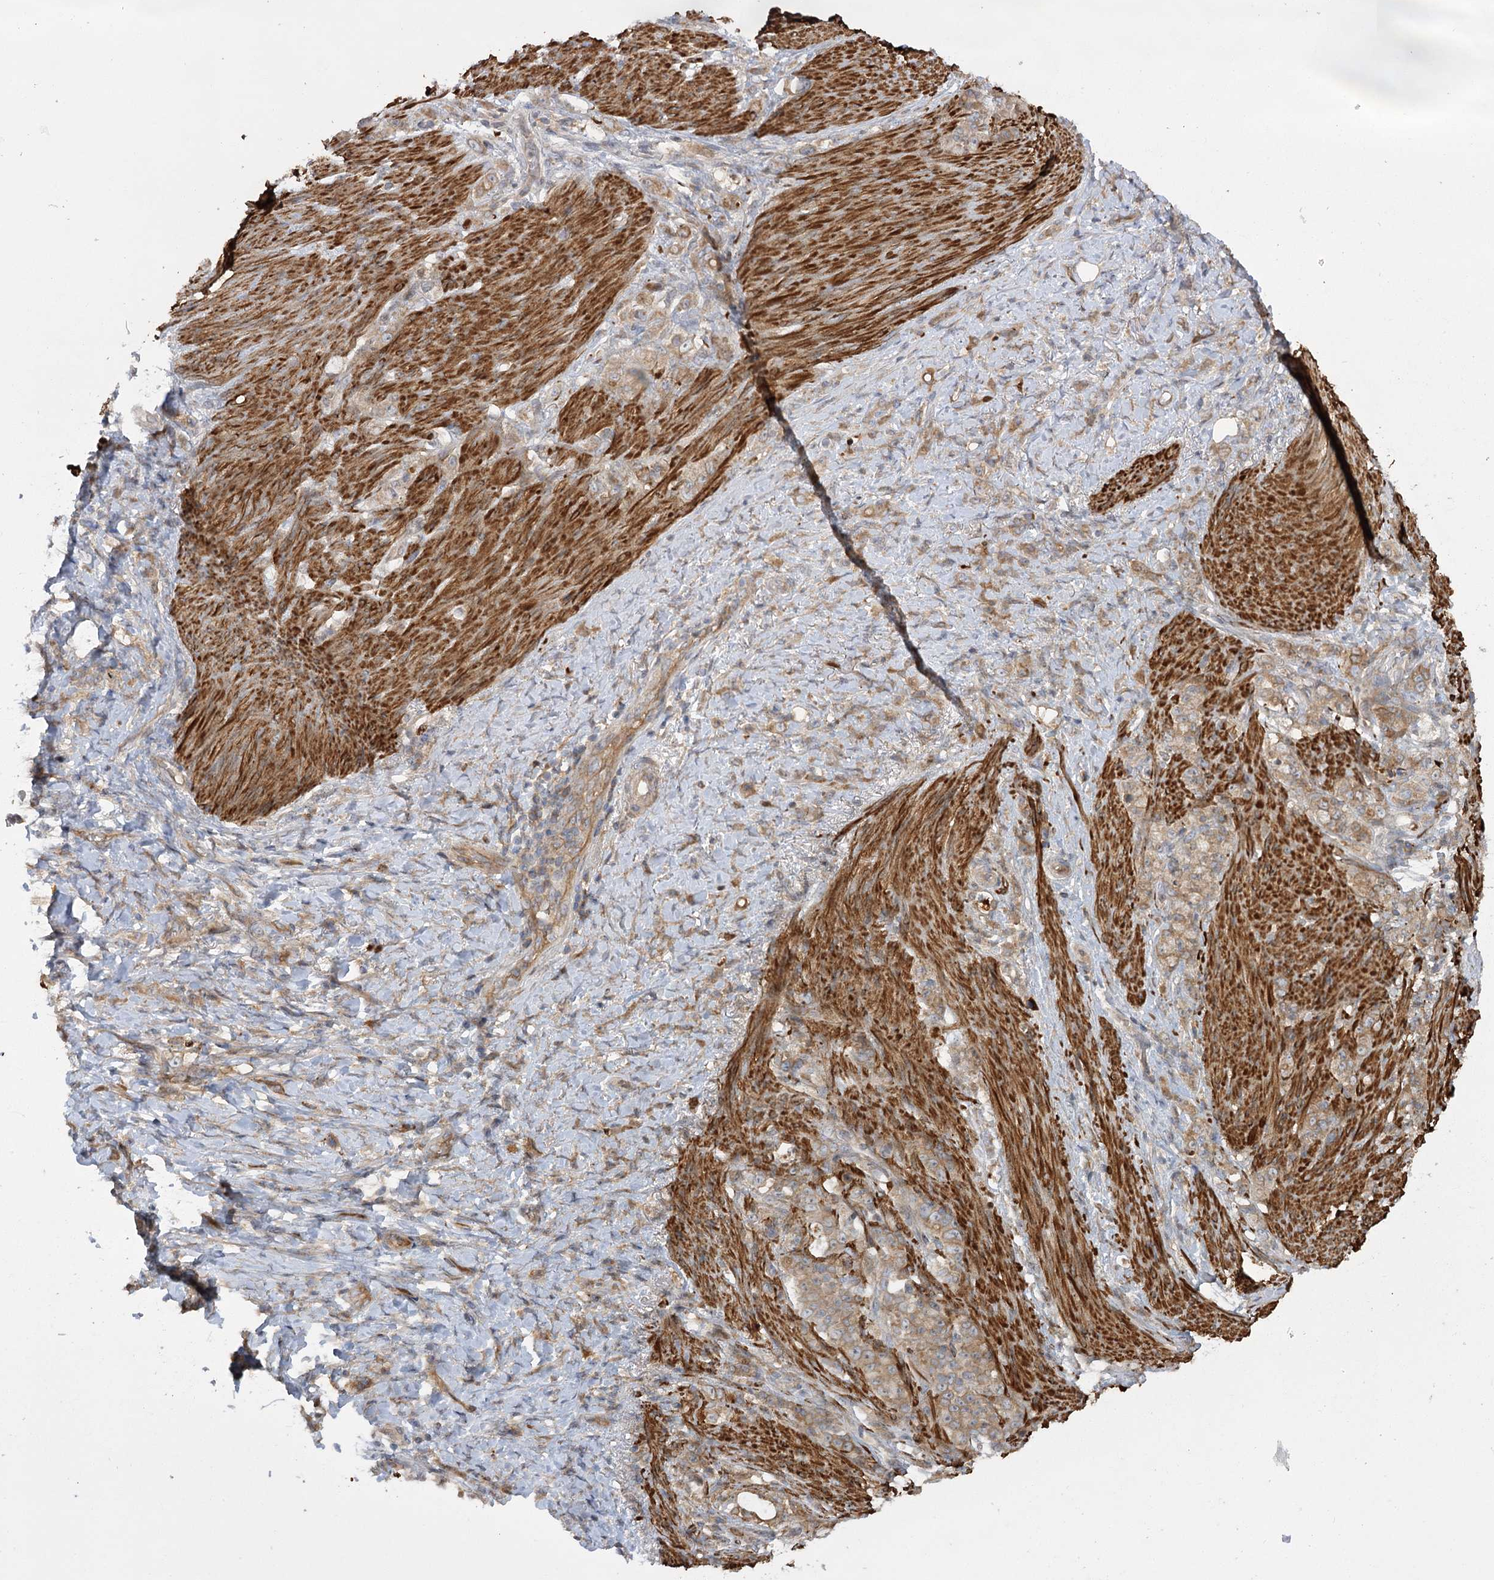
{"staining": {"intensity": "moderate", "quantity": ">75%", "location": "cytoplasmic/membranous"}, "tissue": "stomach cancer", "cell_type": "Tumor cells", "image_type": "cancer", "snomed": [{"axis": "morphology", "description": "Adenocarcinoma, NOS"}, {"axis": "topography", "description": "Stomach"}], "caption": "A high-resolution image shows IHC staining of adenocarcinoma (stomach), which displays moderate cytoplasmic/membranous positivity in about >75% of tumor cells.", "gene": "KCNN2", "patient": {"sex": "female", "age": 79}}